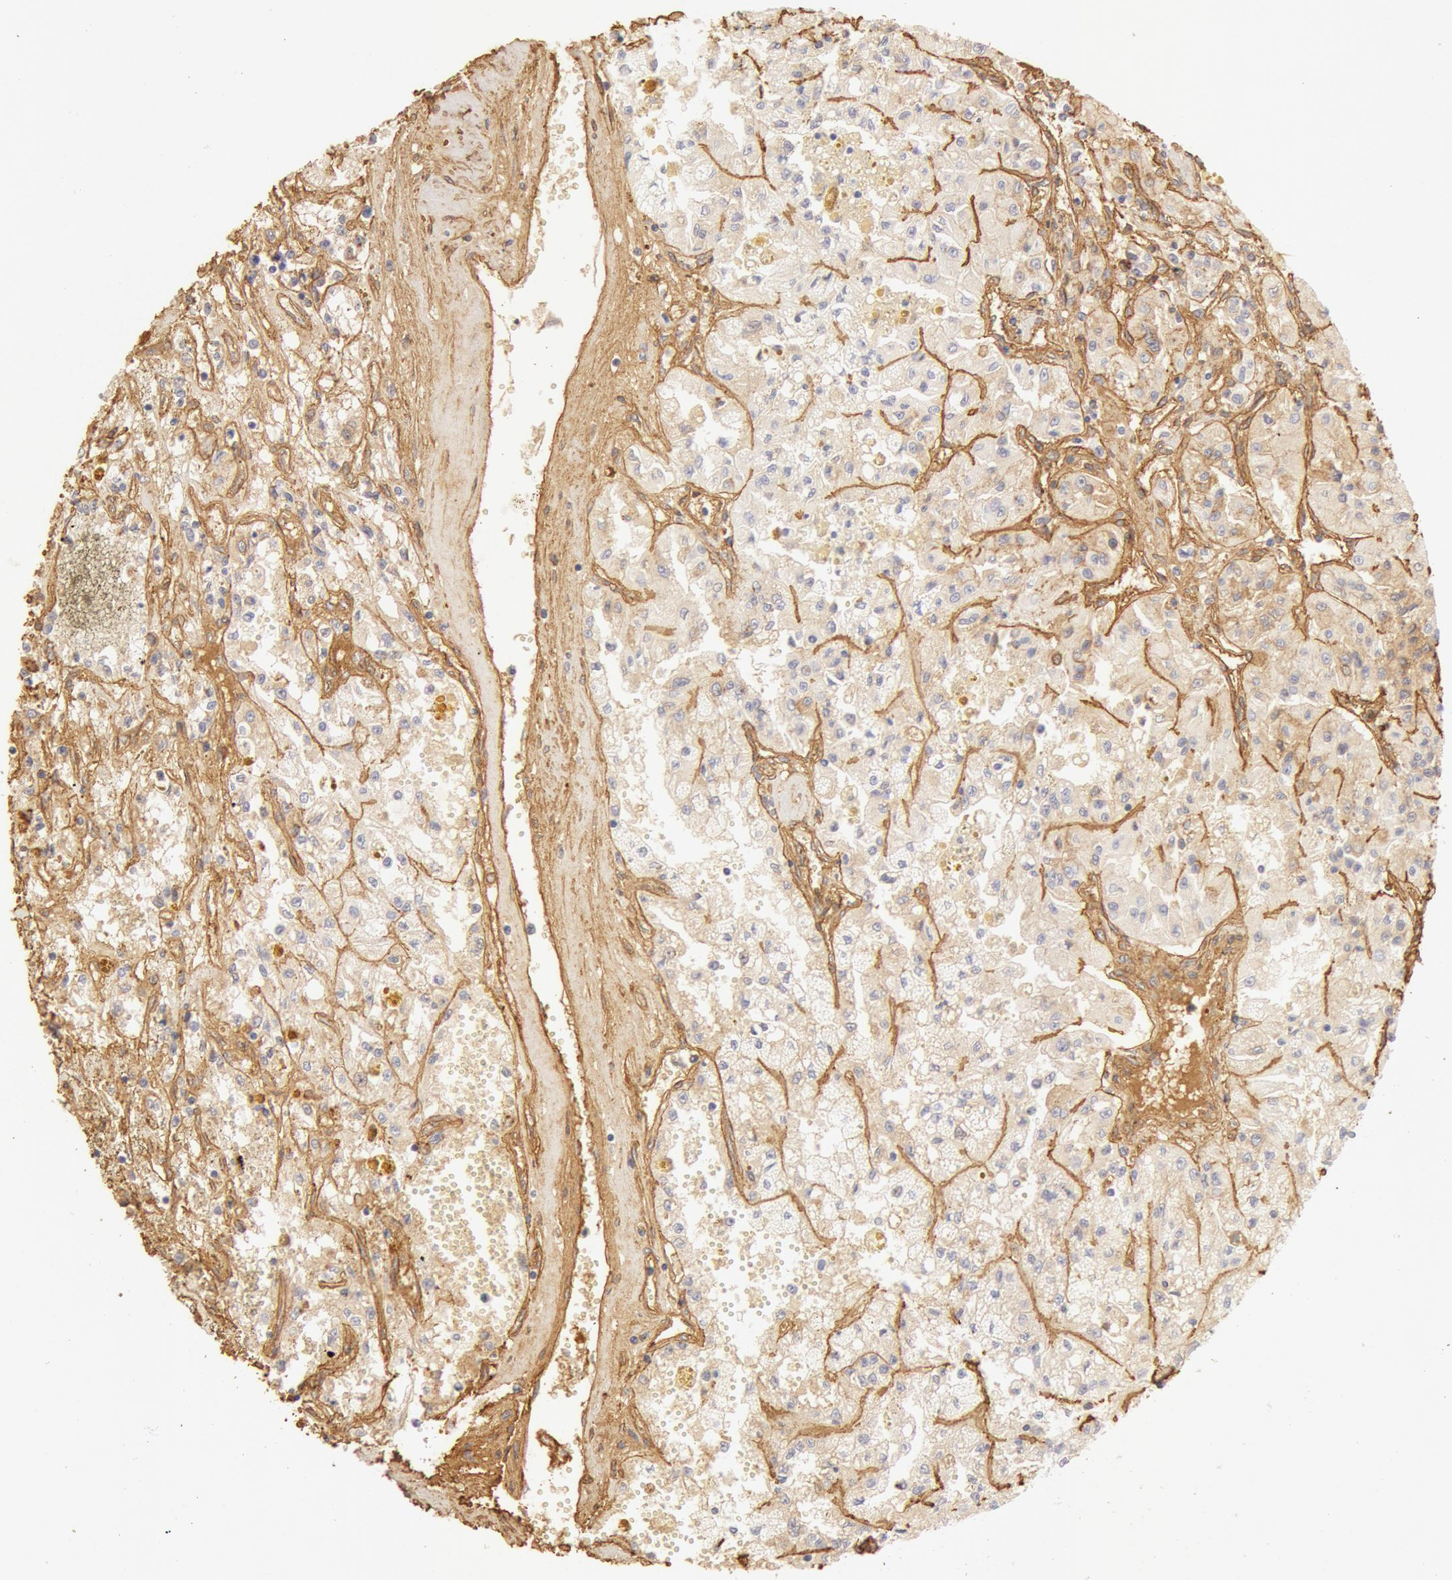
{"staining": {"intensity": "weak", "quantity": "25%-75%", "location": "cytoplasmic/membranous"}, "tissue": "renal cancer", "cell_type": "Tumor cells", "image_type": "cancer", "snomed": [{"axis": "morphology", "description": "Adenocarcinoma, NOS"}, {"axis": "topography", "description": "Kidney"}], "caption": "Approximately 25%-75% of tumor cells in renal adenocarcinoma display weak cytoplasmic/membranous protein positivity as visualized by brown immunohistochemical staining.", "gene": "COL4A1", "patient": {"sex": "male", "age": 78}}